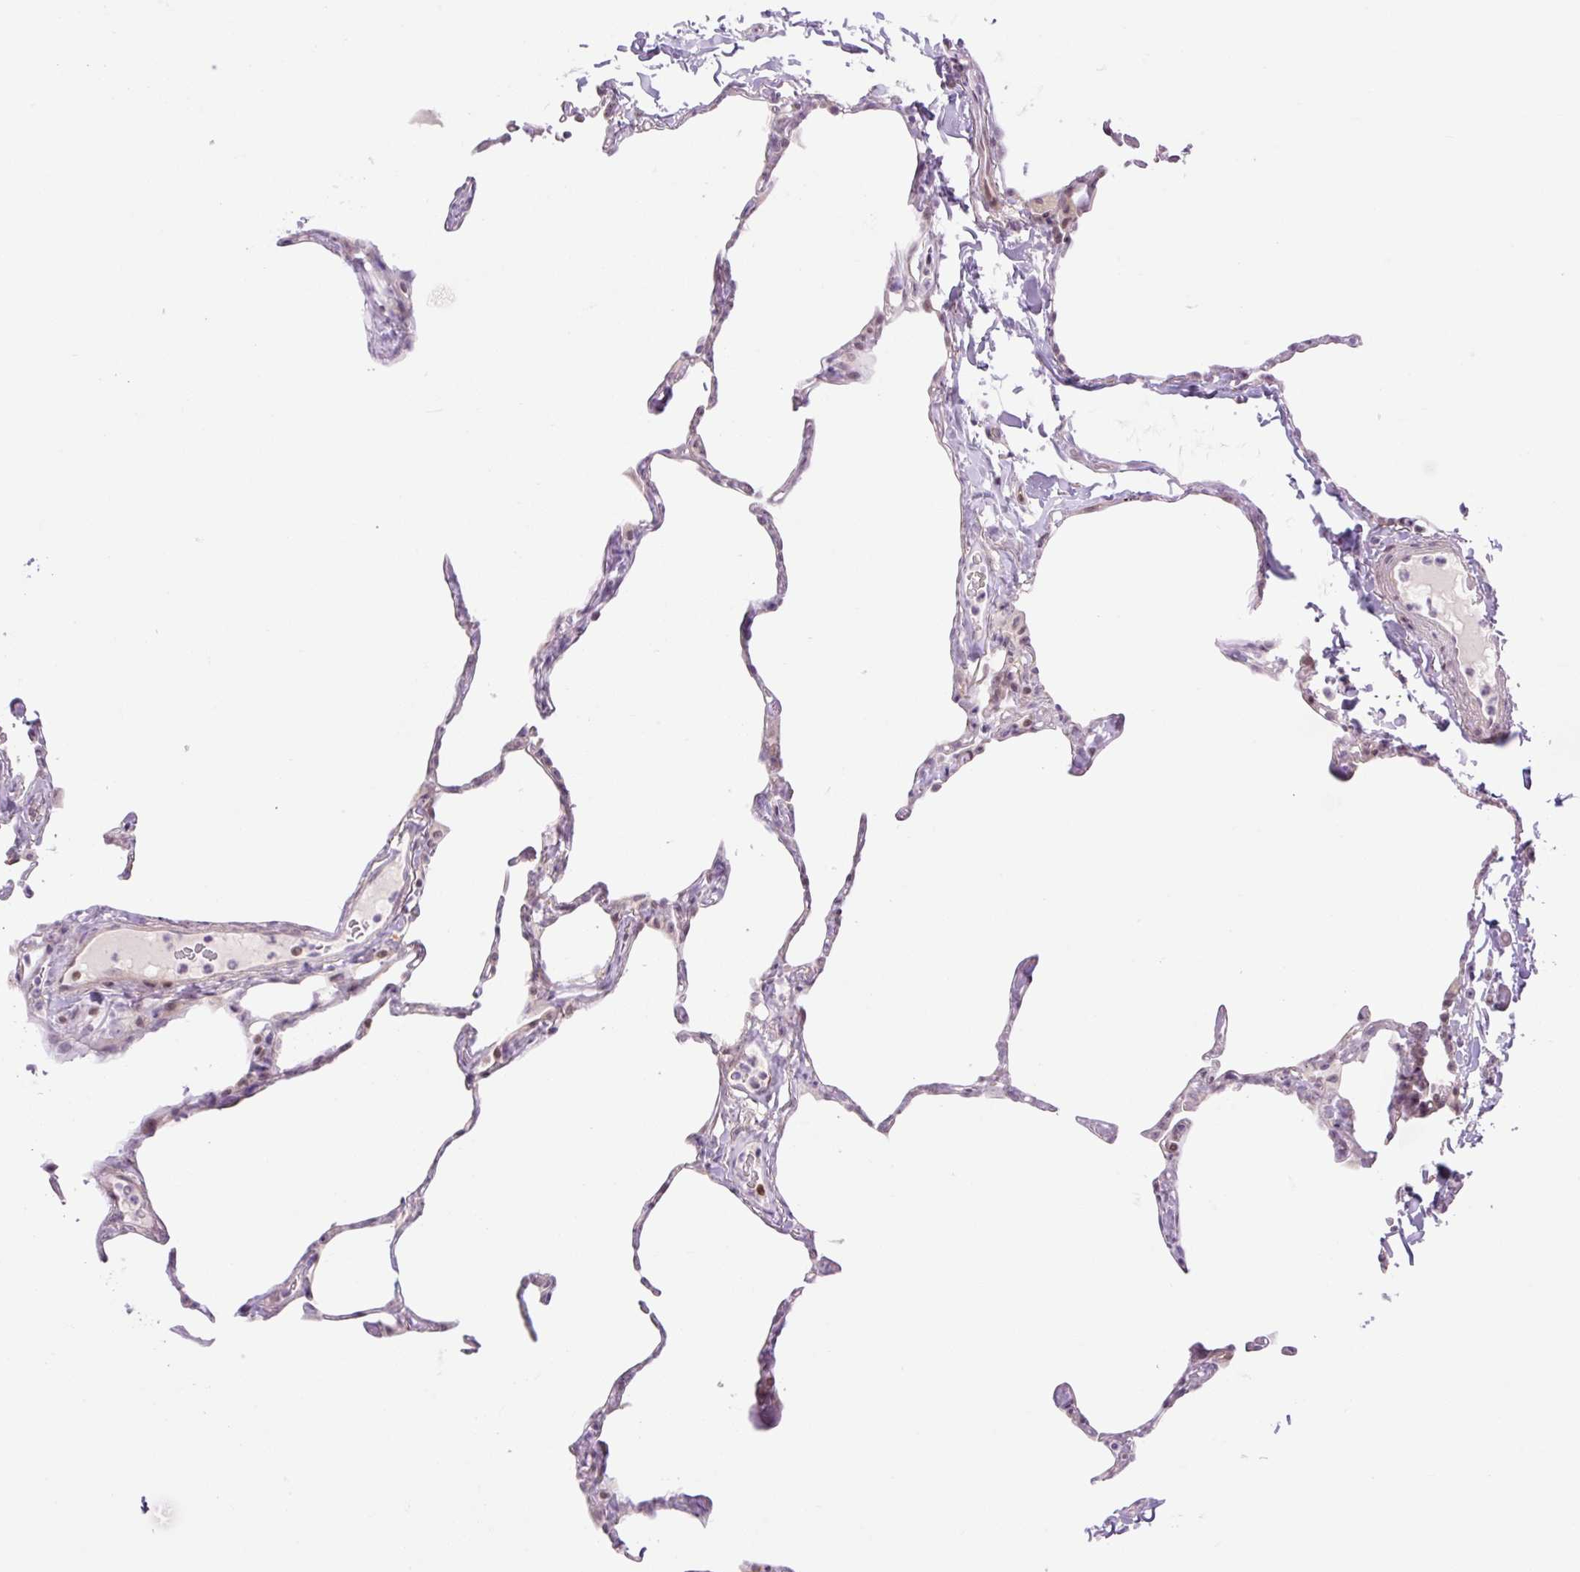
{"staining": {"intensity": "weak", "quantity": "25%-75%", "location": "cytoplasmic/membranous"}, "tissue": "lung", "cell_type": "Alveolar cells", "image_type": "normal", "snomed": [{"axis": "morphology", "description": "Normal tissue, NOS"}, {"axis": "topography", "description": "Lung"}], "caption": "A photomicrograph of human lung stained for a protein displays weak cytoplasmic/membranous brown staining in alveolar cells.", "gene": "ENSG00000268750", "patient": {"sex": "male", "age": 65}}